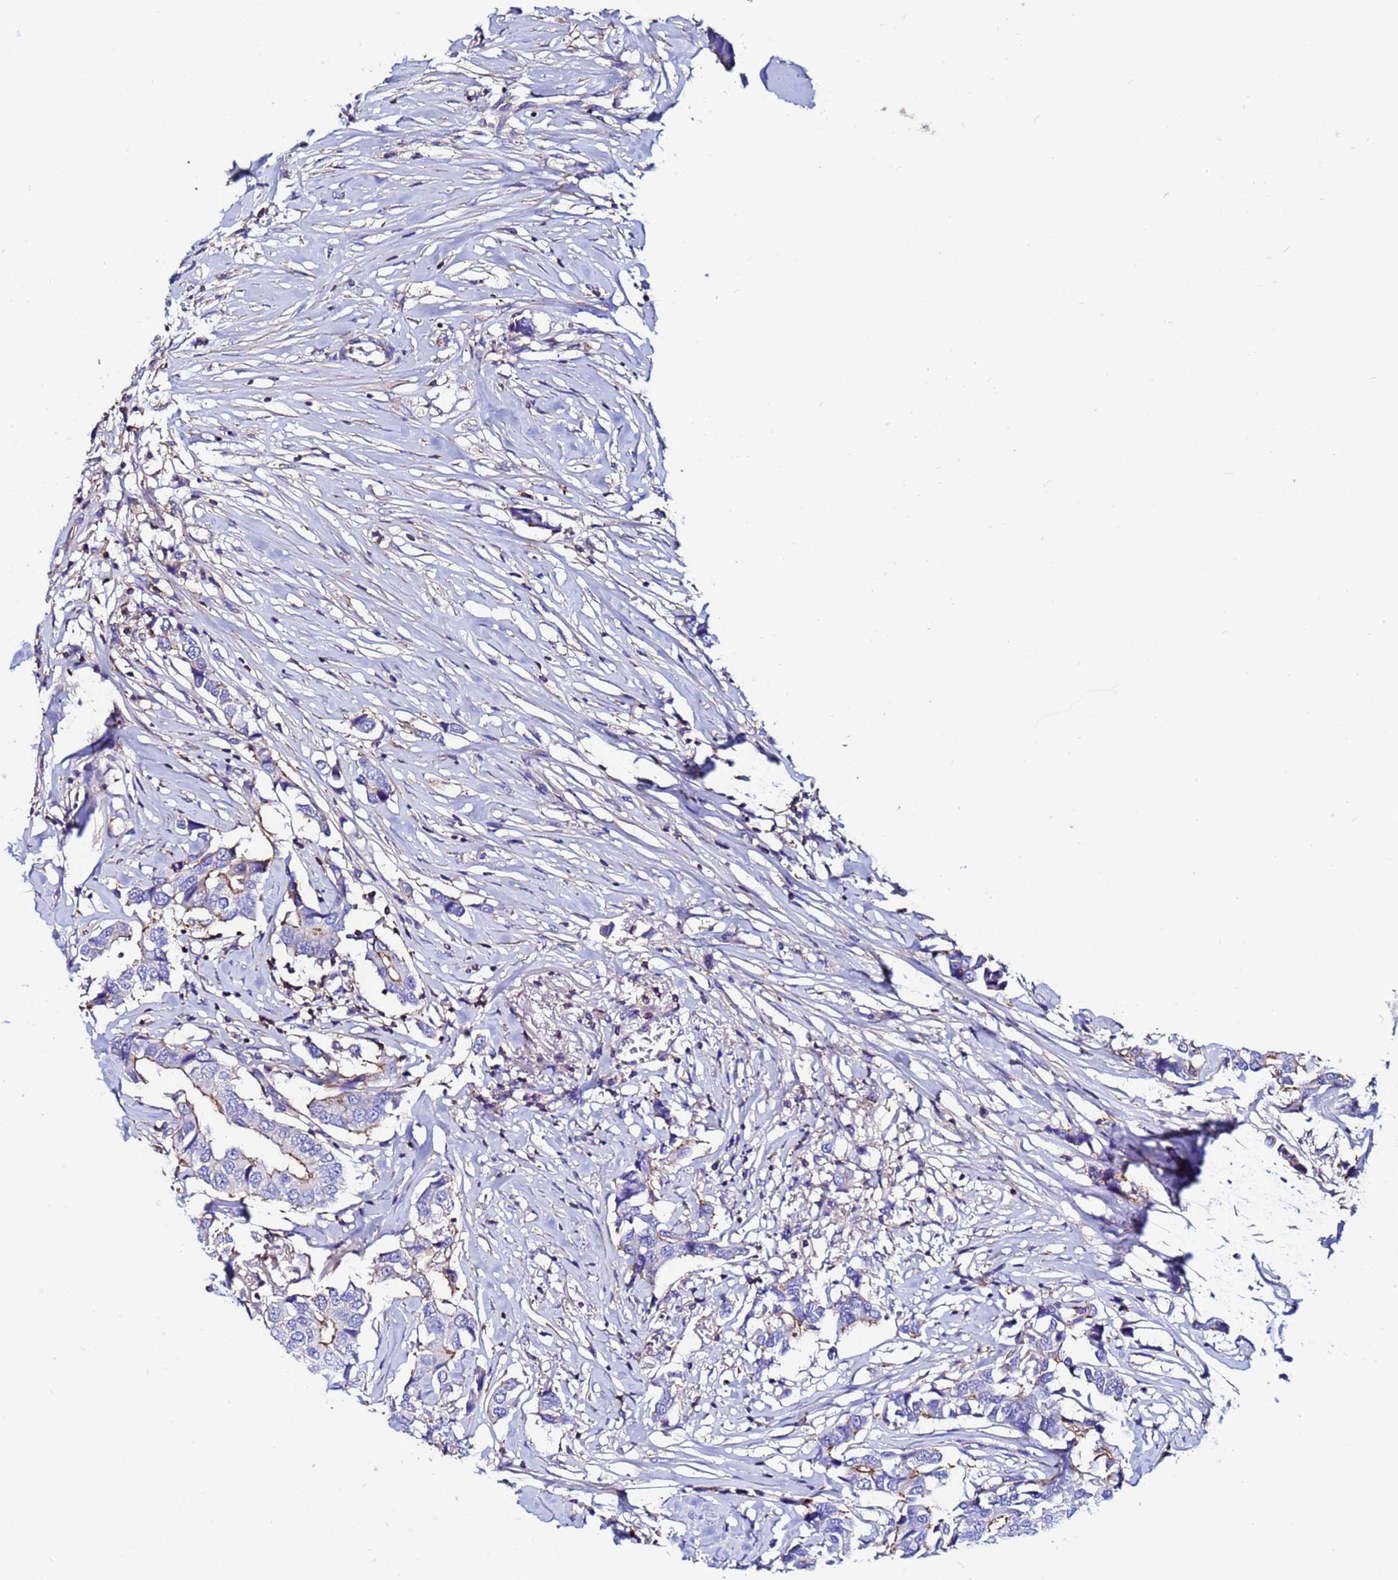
{"staining": {"intensity": "moderate", "quantity": "<25%", "location": "cytoplasmic/membranous"}, "tissue": "breast cancer", "cell_type": "Tumor cells", "image_type": "cancer", "snomed": [{"axis": "morphology", "description": "Duct carcinoma"}, {"axis": "topography", "description": "Breast"}], "caption": "This is a histology image of IHC staining of intraductal carcinoma (breast), which shows moderate staining in the cytoplasmic/membranous of tumor cells.", "gene": "POTEE", "patient": {"sex": "female", "age": 80}}